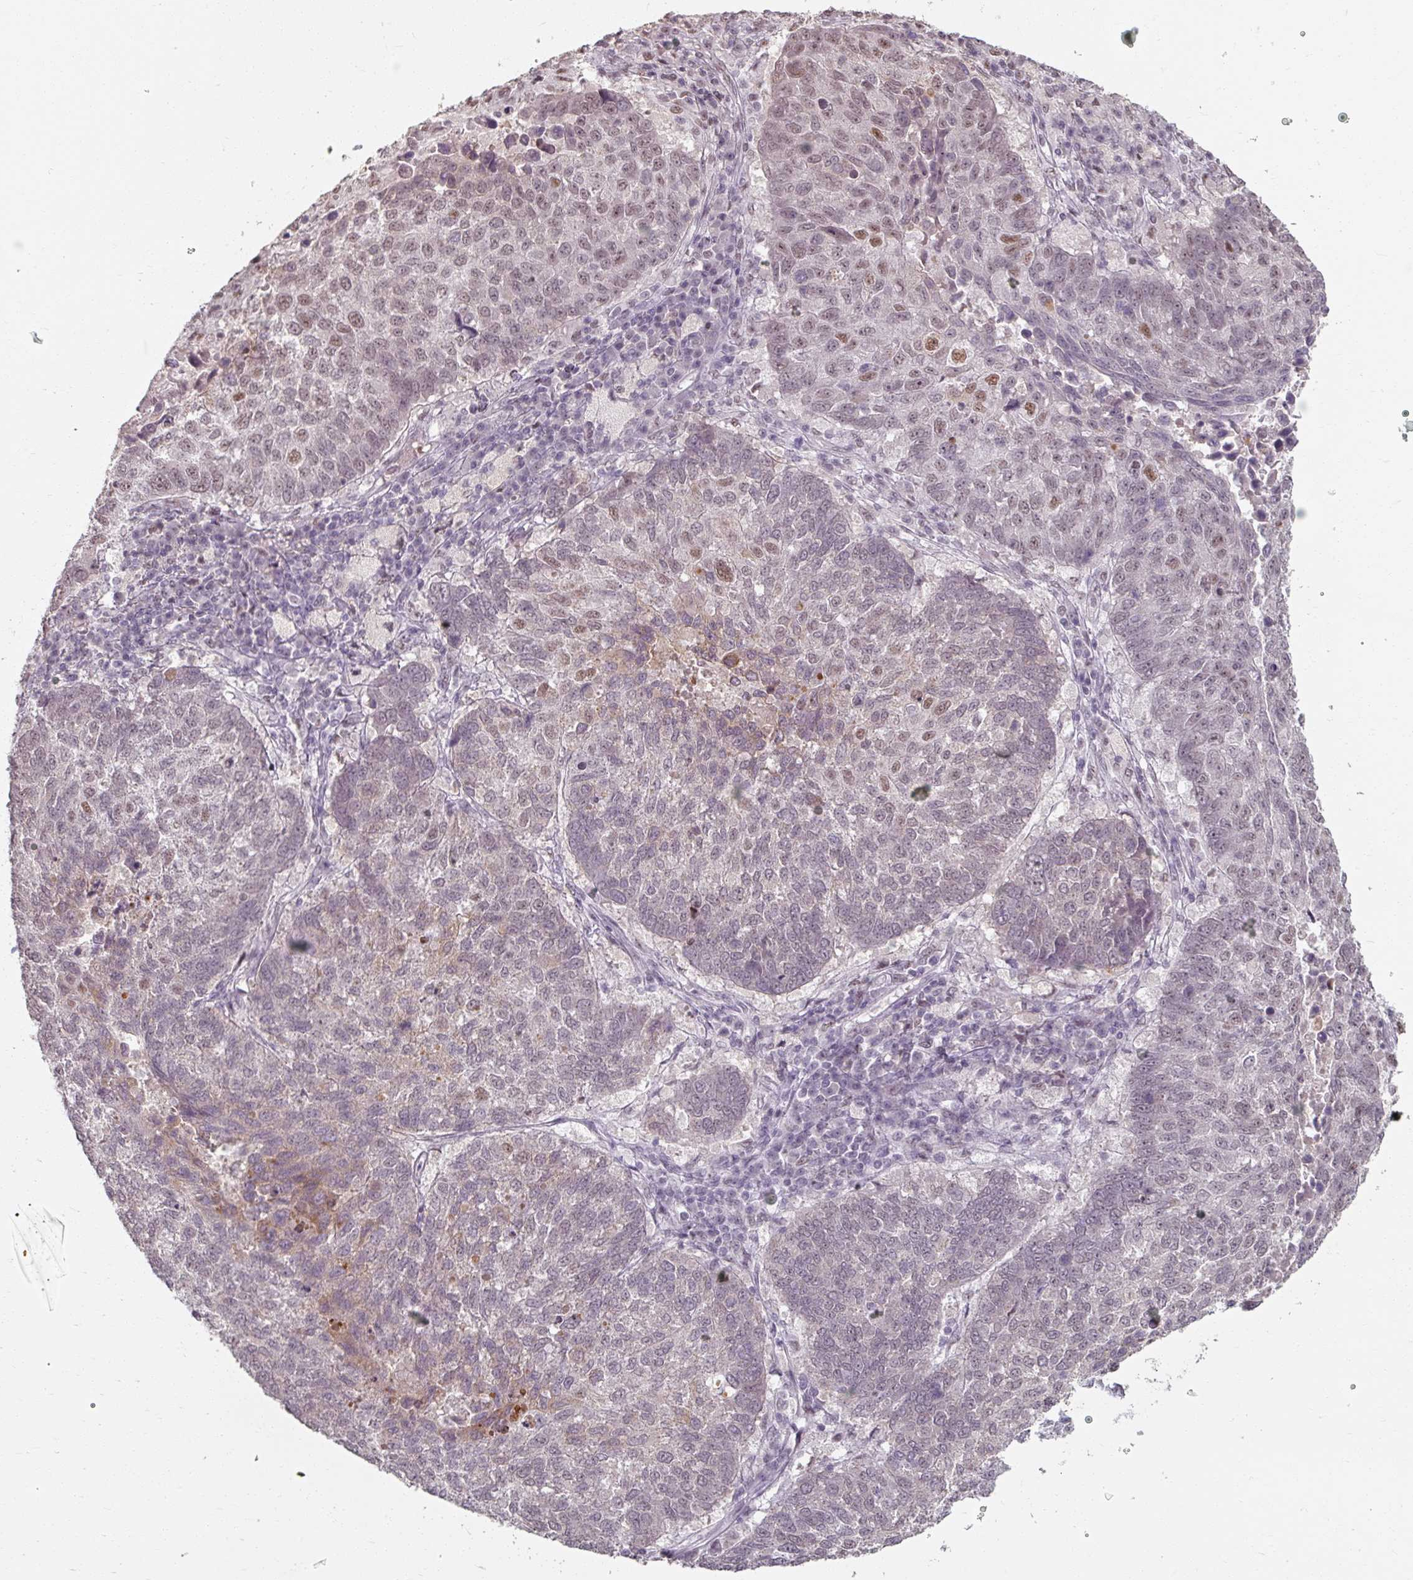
{"staining": {"intensity": "moderate", "quantity": "25%-75%", "location": "nuclear"}, "tissue": "lung cancer", "cell_type": "Tumor cells", "image_type": "cancer", "snomed": [{"axis": "morphology", "description": "Squamous cell carcinoma, NOS"}, {"axis": "topography", "description": "Lung"}], "caption": "Approximately 25%-75% of tumor cells in human squamous cell carcinoma (lung) display moderate nuclear protein expression as visualized by brown immunohistochemical staining.", "gene": "ZFTRAF1", "patient": {"sex": "male", "age": 73}}